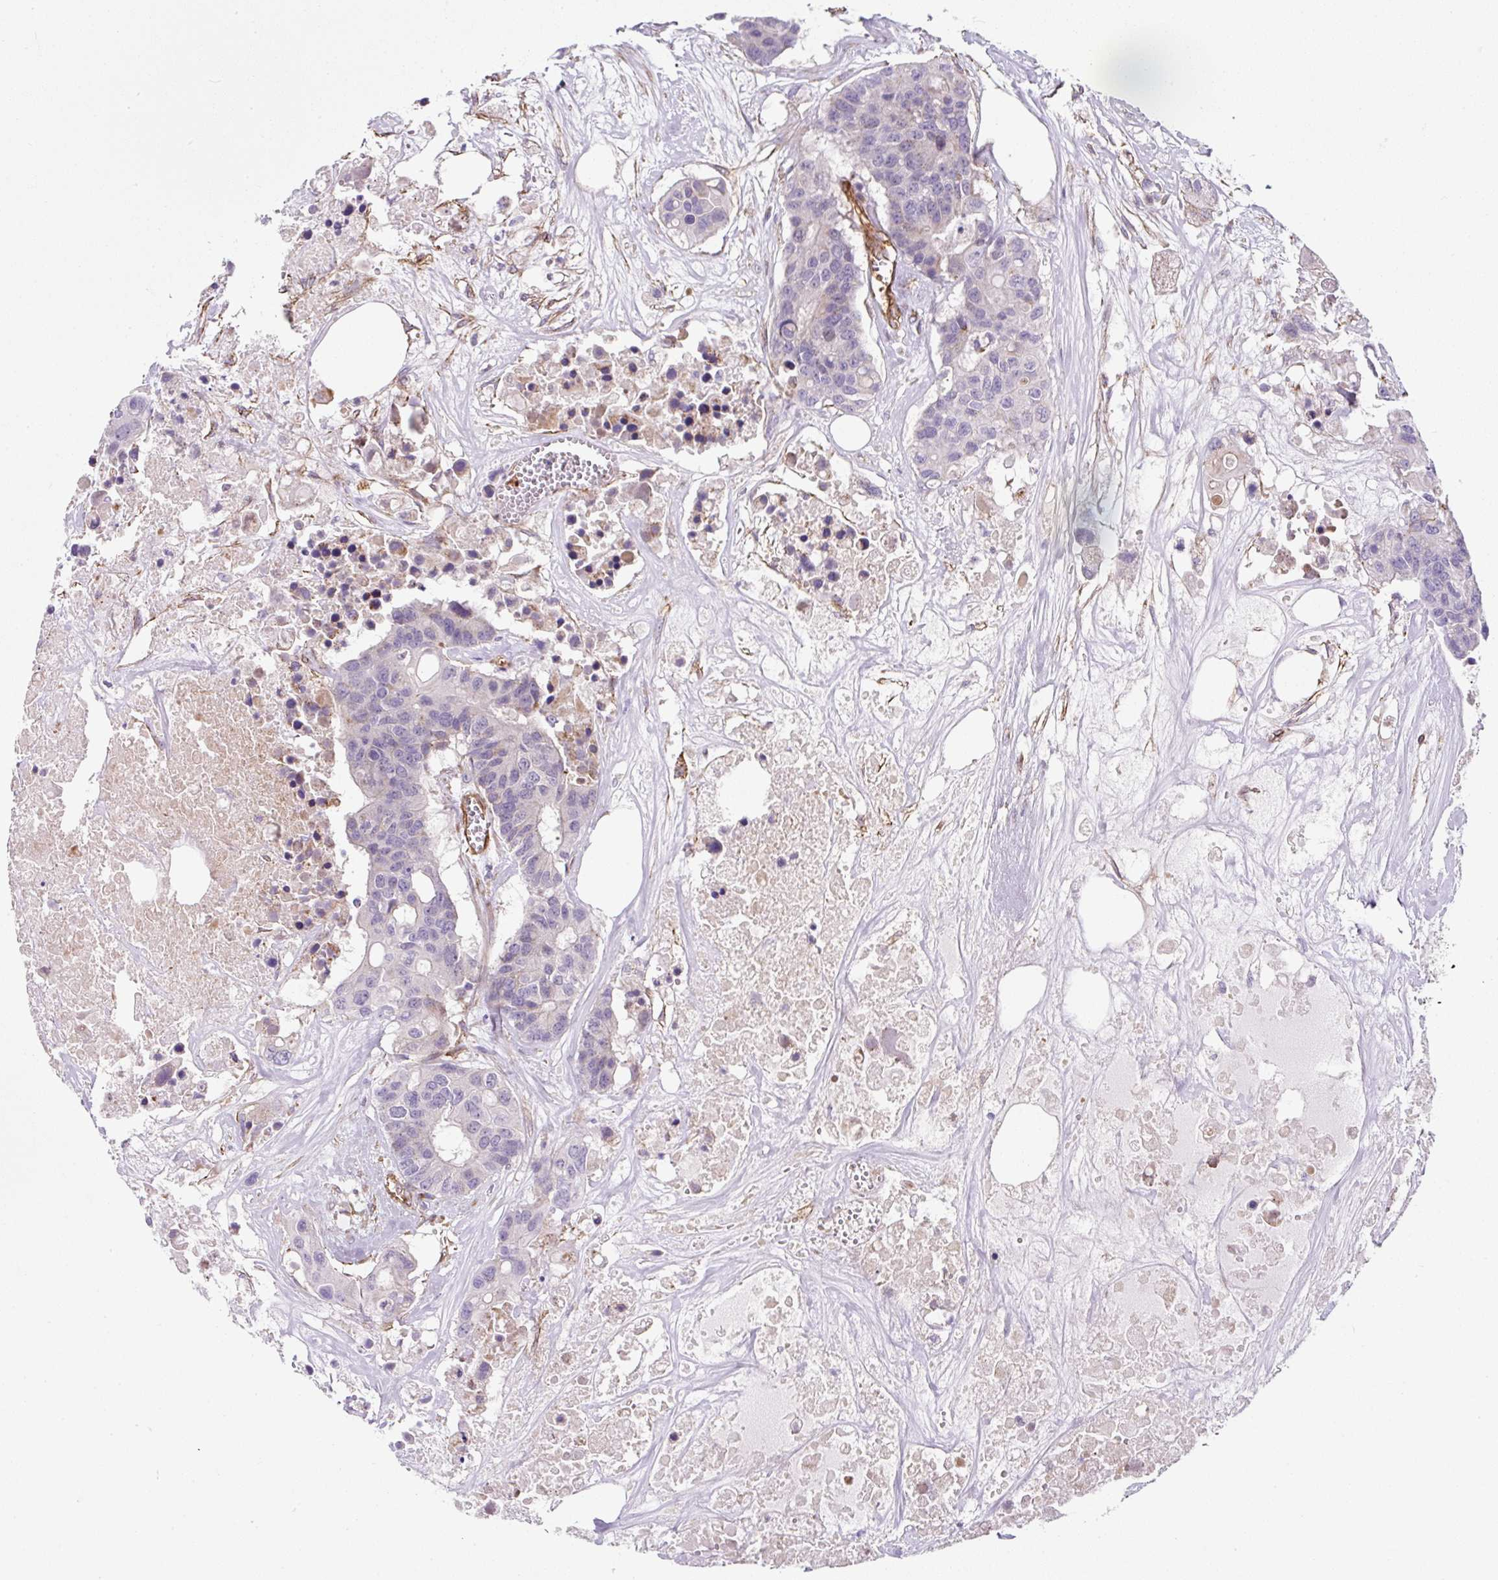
{"staining": {"intensity": "negative", "quantity": "none", "location": "none"}, "tissue": "colorectal cancer", "cell_type": "Tumor cells", "image_type": "cancer", "snomed": [{"axis": "morphology", "description": "Adenocarcinoma, NOS"}, {"axis": "topography", "description": "Colon"}], "caption": "Adenocarcinoma (colorectal) stained for a protein using immunohistochemistry reveals no positivity tumor cells.", "gene": "ANKUB1", "patient": {"sex": "male", "age": 77}}